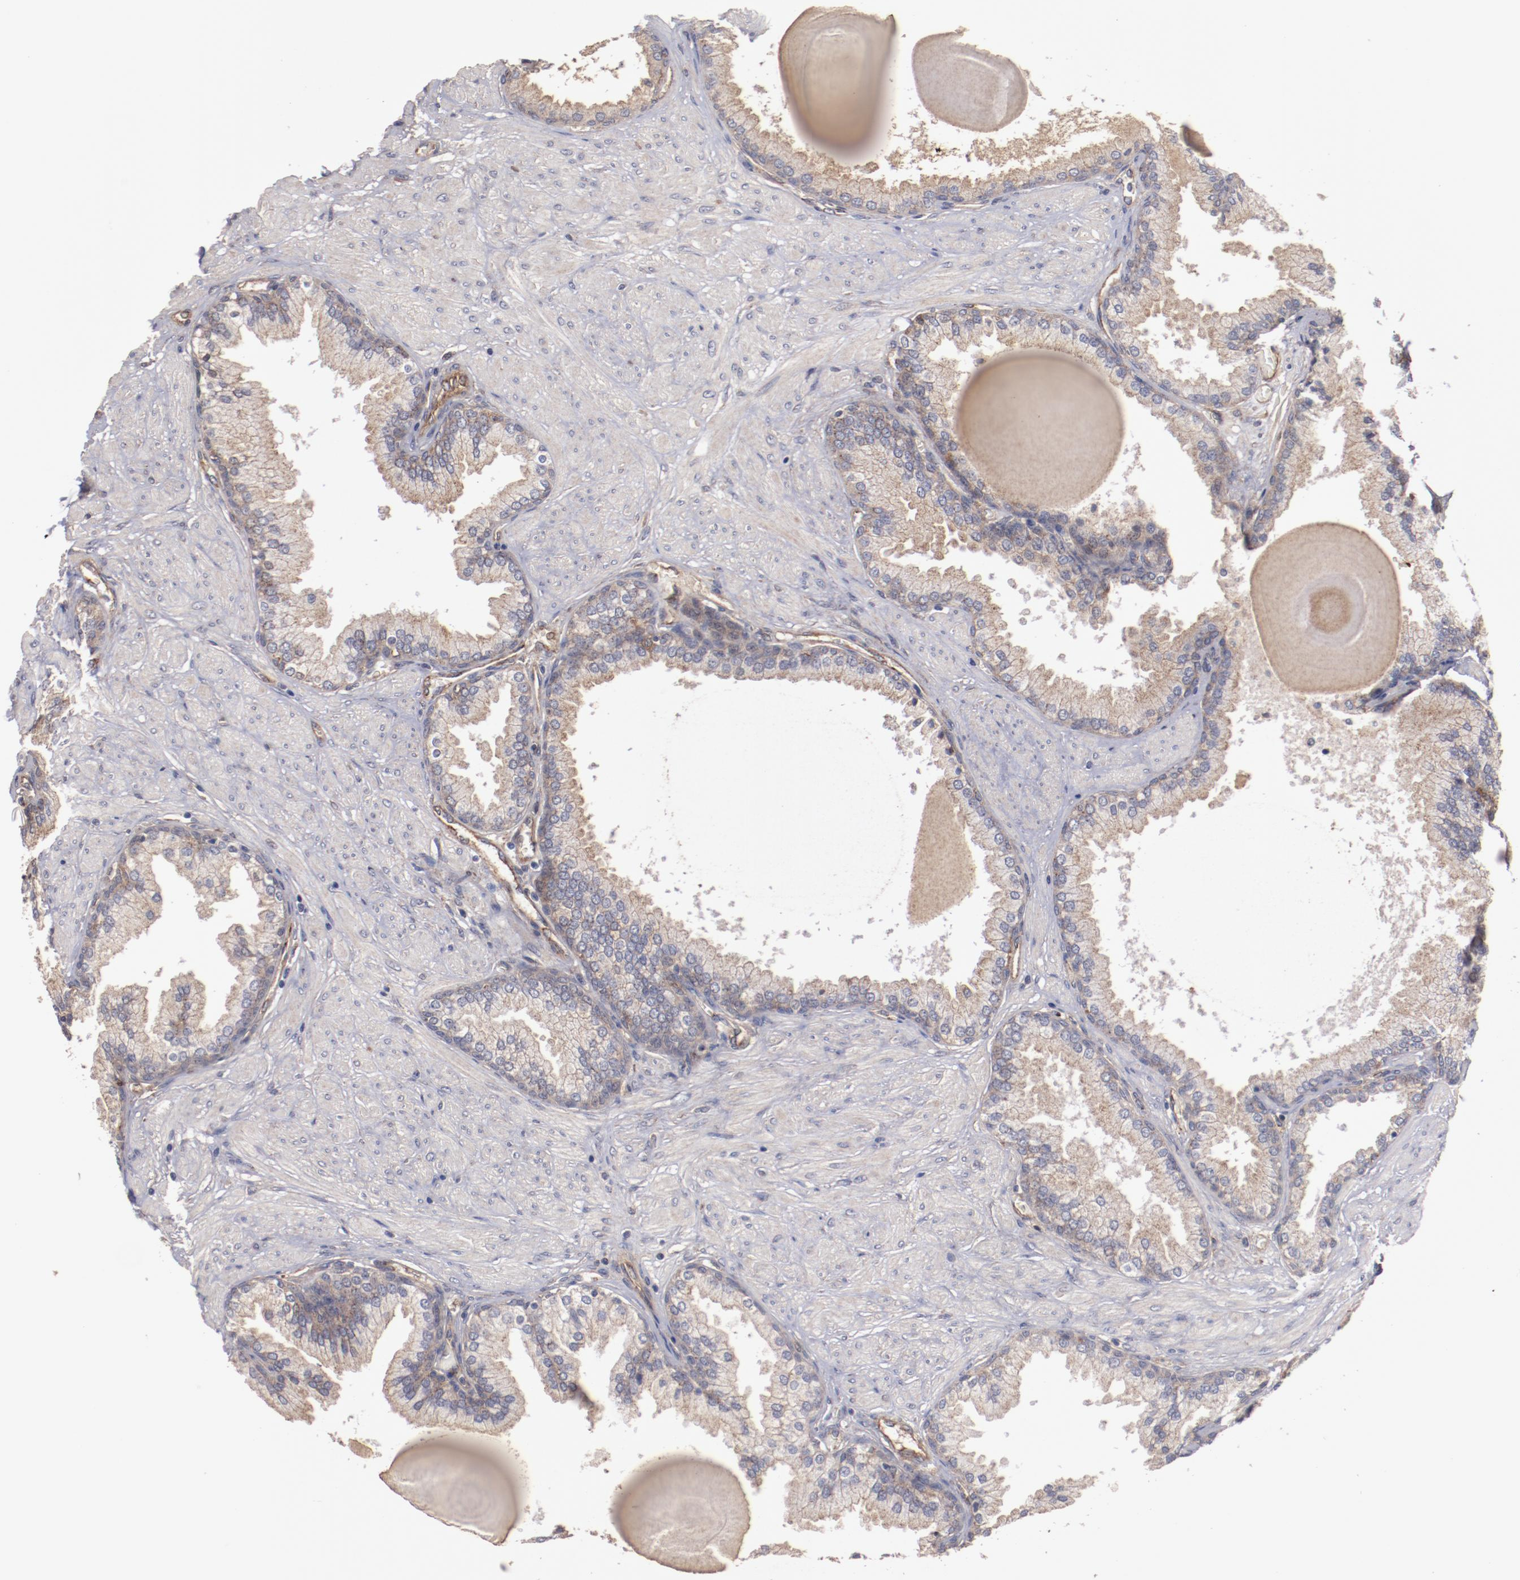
{"staining": {"intensity": "weak", "quantity": ">75%", "location": "cytoplasmic/membranous"}, "tissue": "prostate", "cell_type": "Glandular cells", "image_type": "normal", "snomed": [{"axis": "morphology", "description": "Normal tissue, NOS"}, {"axis": "topography", "description": "Prostate"}], "caption": "Approximately >75% of glandular cells in normal human prostate exhibit weak cytoplasmic/membranous protein expression as visualized by brown immunohistochemical staining.", "gene": "DIPK2B", "patient": {"sex": "male", "age": 51}}